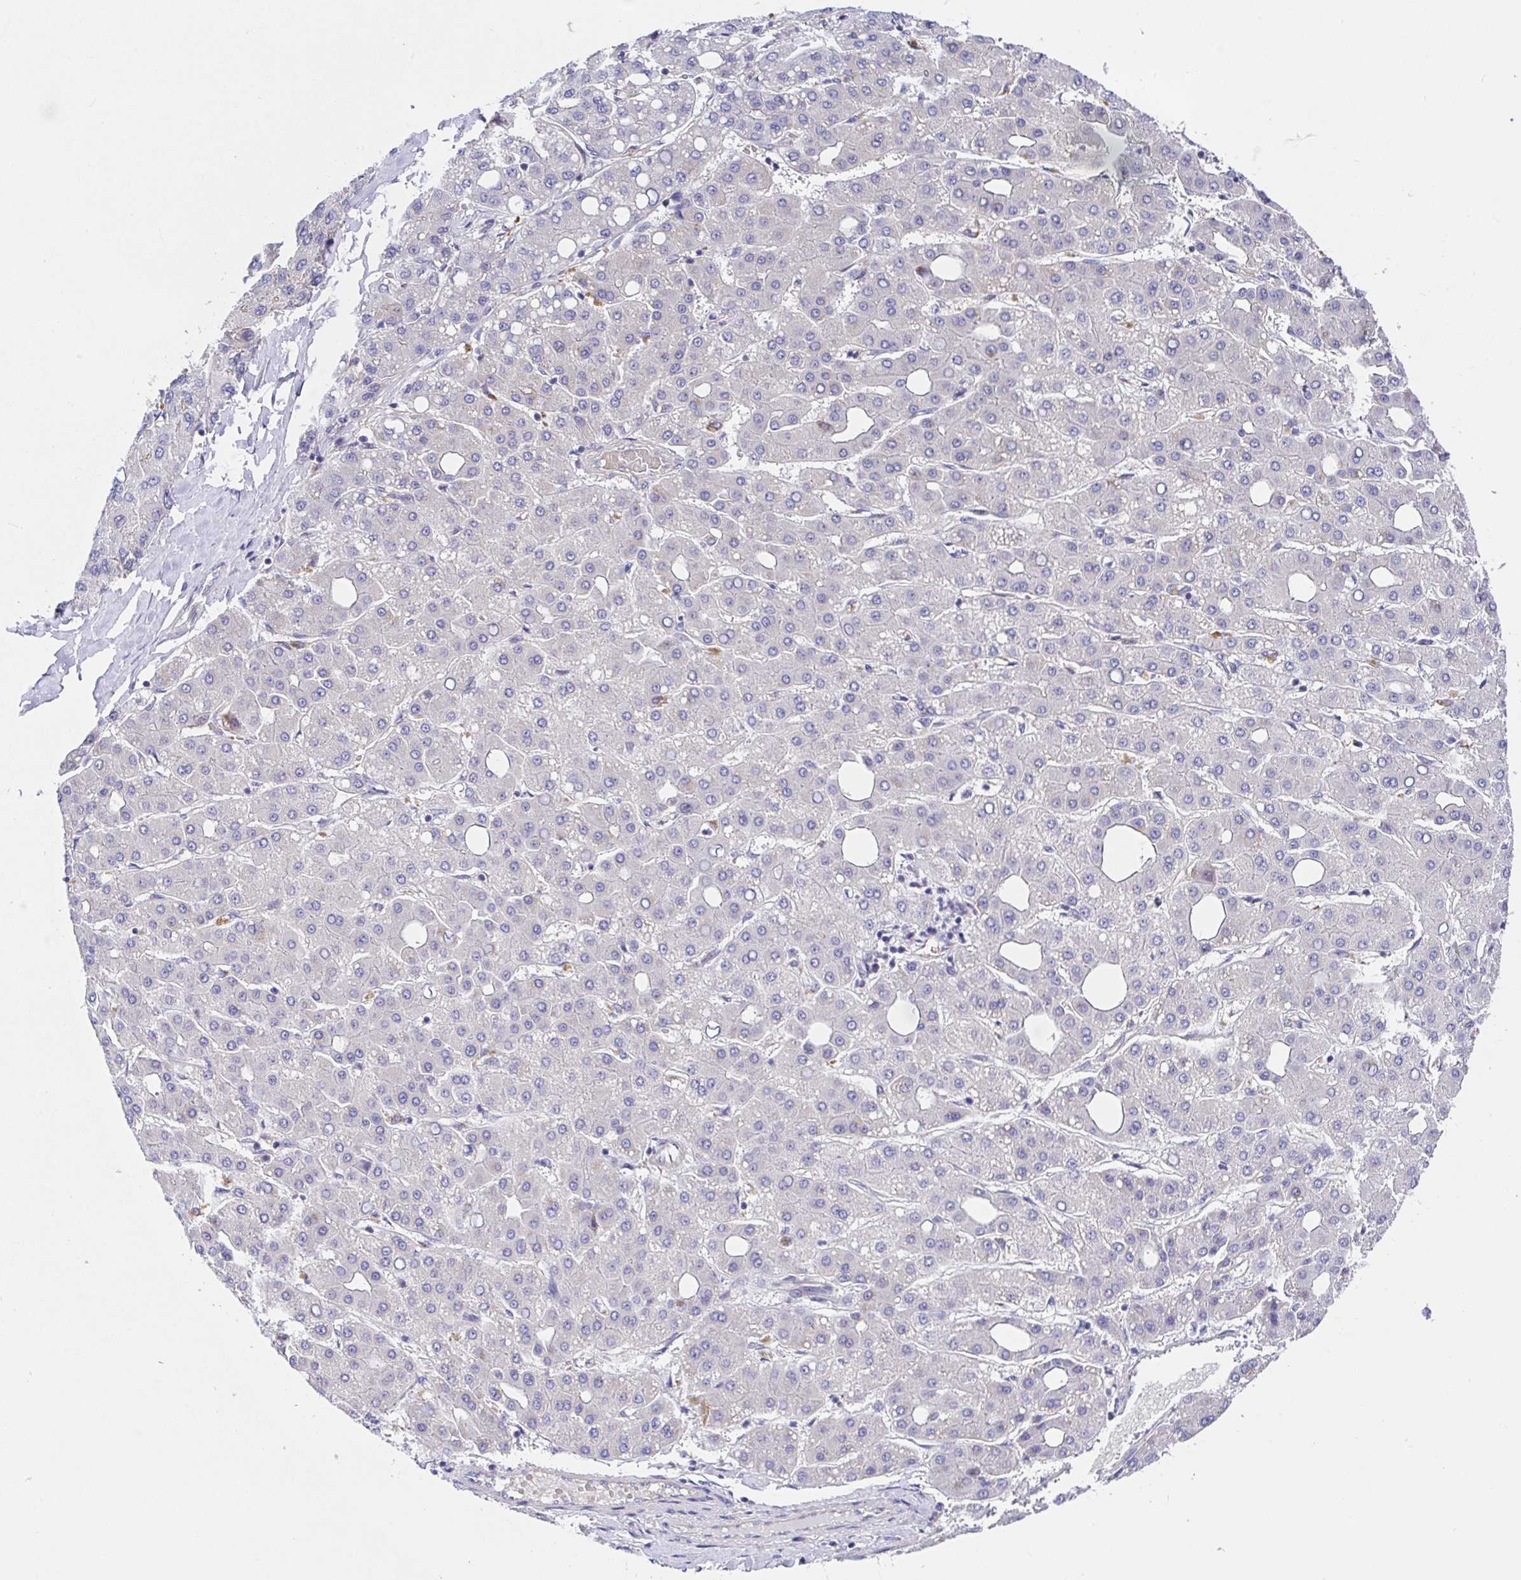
{"staining": {"intensity": "negative", "quantity": "none", "location": "none"}, "tissue": "liver cancer", "cell_type": "Tumor cells", "image_type": "cancer", "snomed": [{"axis": "morphology", "description": "Carcinoma, Hepatocellular, NOS"}, {"axis": "topography", "description": "Liver"}], "caption": "Immunohistochemical staining of human liver cancer (hepatocellular carcinoma) reveals no significant positivity in tumor cells. (DAB IHC visualized using brightfield microscopy, high magnification).", "gene": "TIMELESS", "patient": {"sex": "male", "age": 65}}